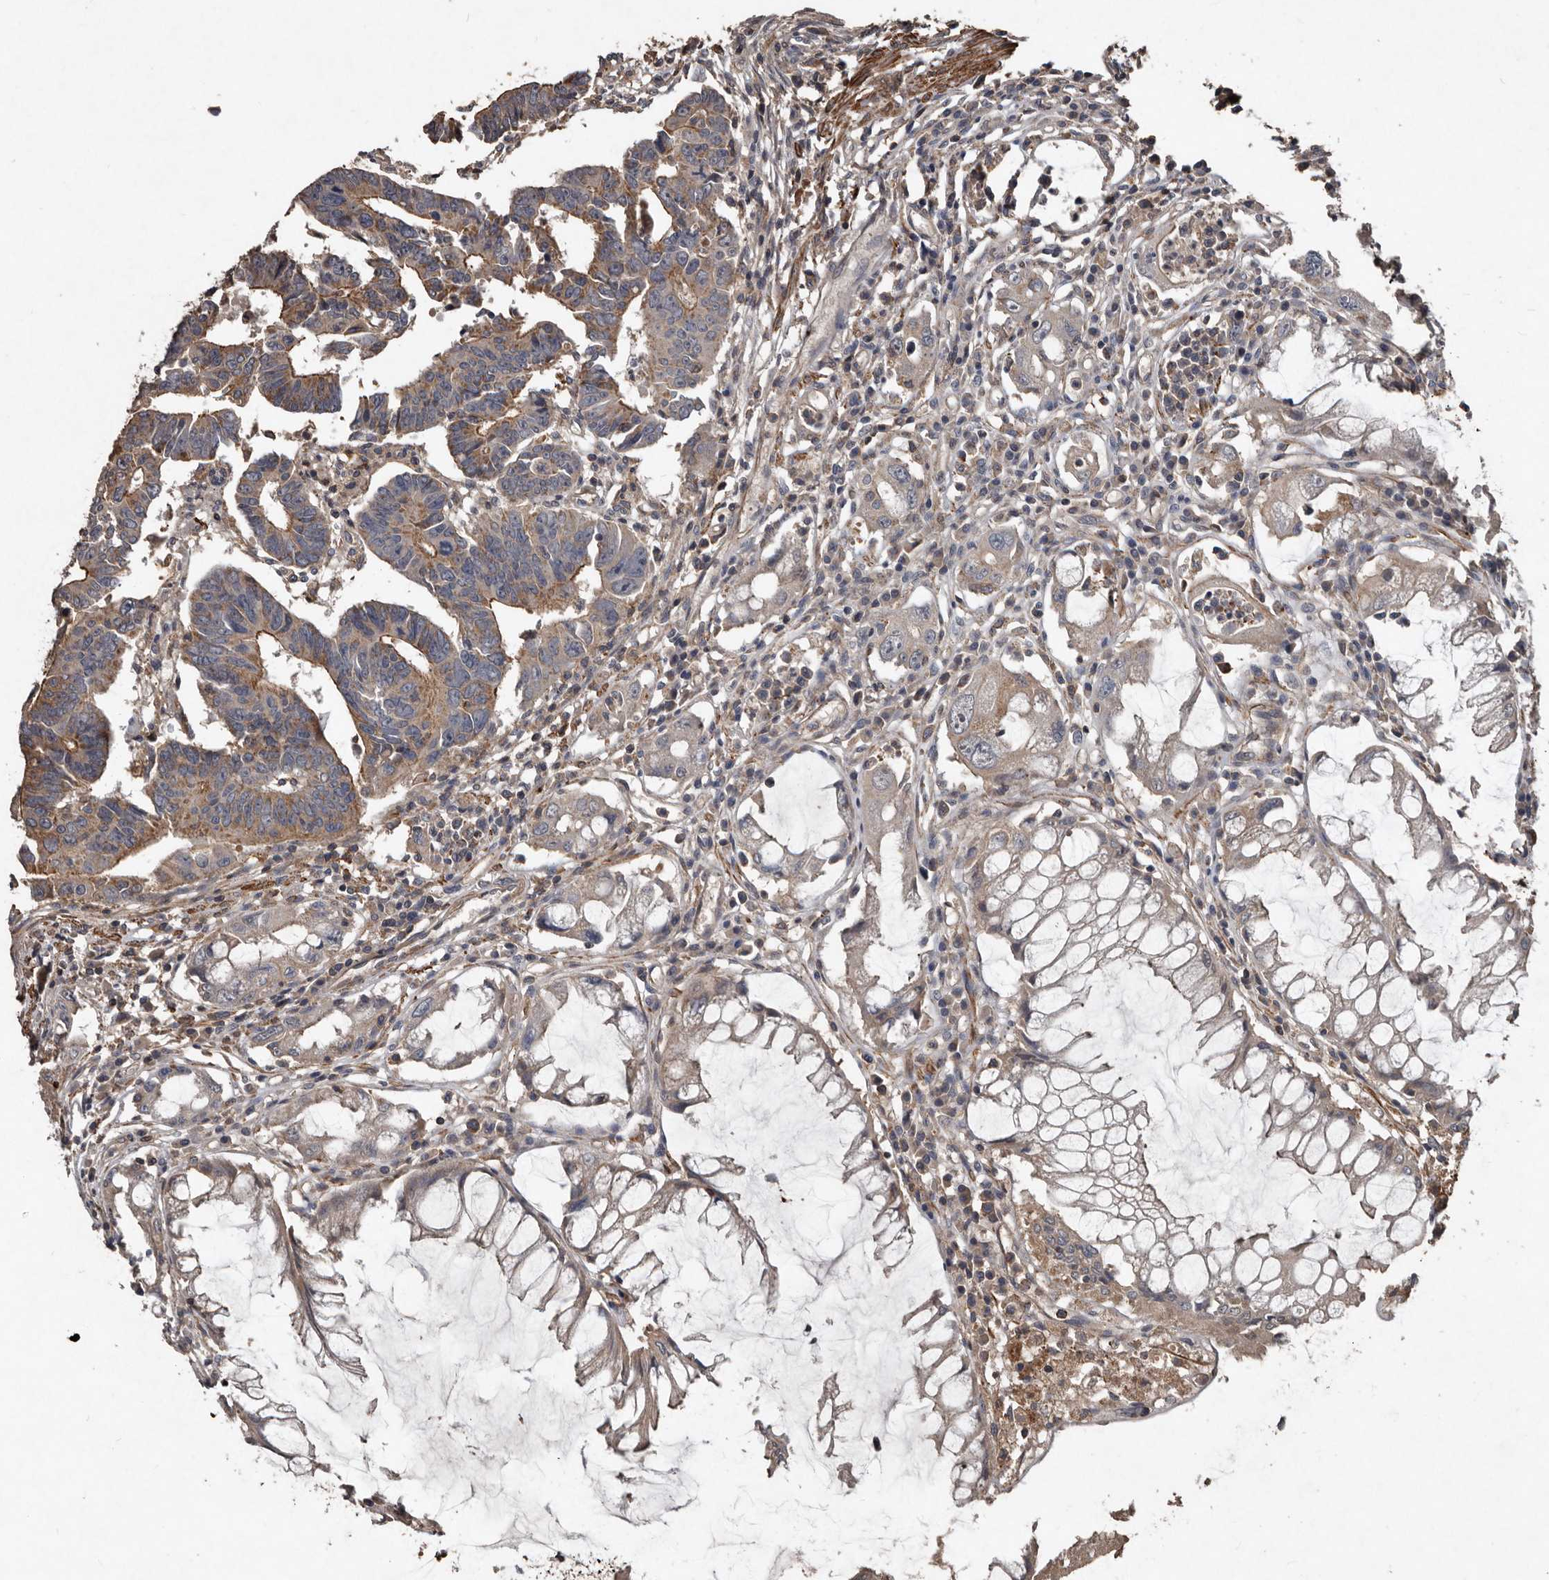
{"staining": {"intensity": "moderate", "quantity": ">75%", "location": "cytoplasmic/membranous"}, "tissue": "colorectal cancer", "cell_type": "Tumor cells", "image_type": "cancer", "snomed": [{"axis": "morphology", "description": "Adenocarcinoma, NOS"}, {"axis": "topography", "description": "Rectum"}], "caption": "The micrograph shows immunohistochemical staining of colorectal cancer. There is moderate cytoplasmic/membranous staining is present in approximately >75% of tumor cells. Using DAB (3,3'-diaminobenzidine) (brown) and hematoxylin (blue) stains, captured at high magnification using brightfield microscopy.", "gene": "GREB1", "patient": {"sex": "female", "age": 65}}